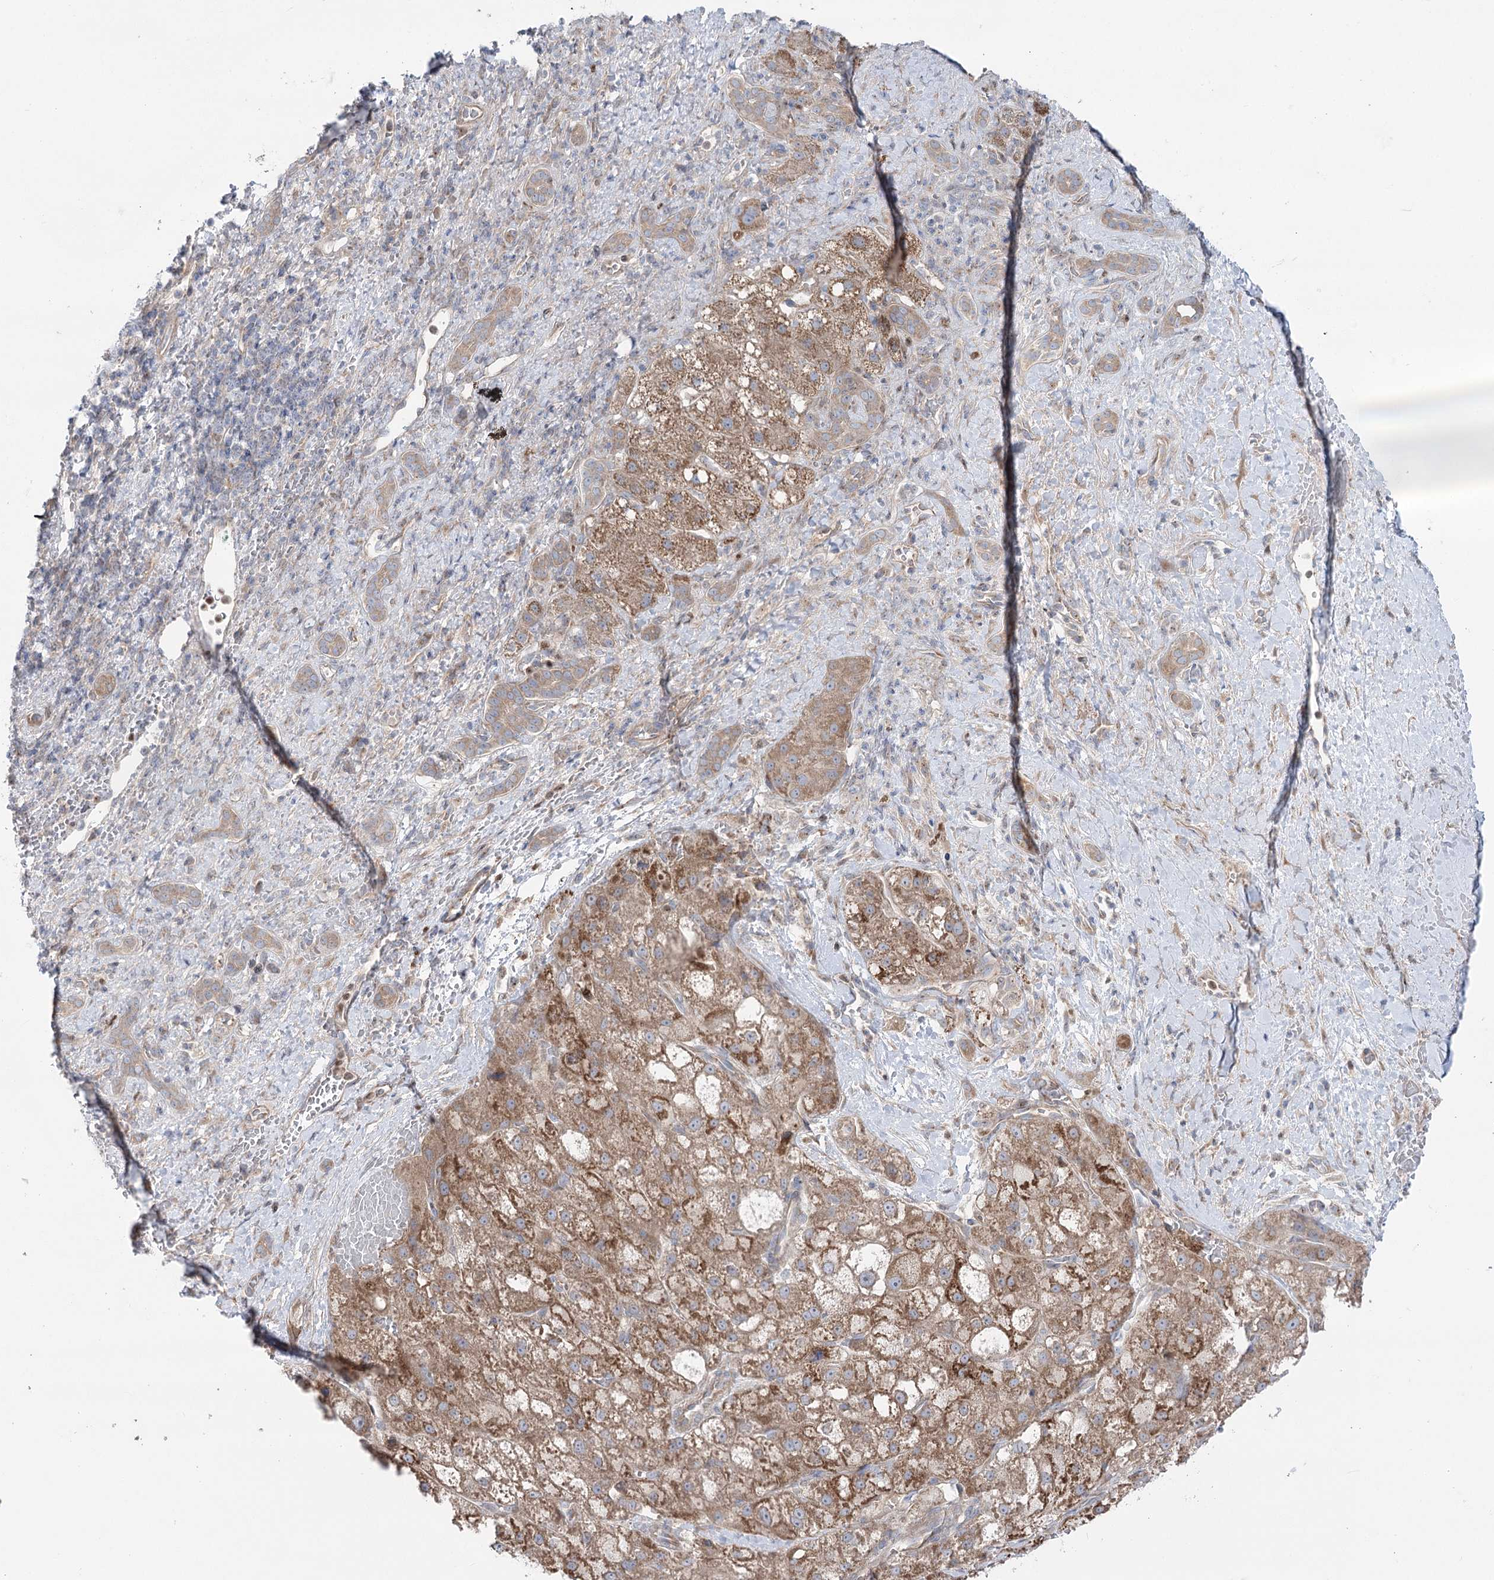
{"staining": {"intensity": "moderate", "quantity": ">75%", "location": "cytoplasmic/membranous"}, "tissue": "liver cancer", "cell_type": "Tumor cells", "image_type": "cancer", "snomed": [{"axis": "morphology", "description": "Normal tissue, NOS"}, {"axis": "morphology", "description": "Carcinoma, Hepatocellular, NOS"}, {"axis": "topography", "description": "Liver"}], "caption": "Protein expression analysis of liver cancer (hepatocellular carcinoma) shows moderate cytoplasmic/membranous positivity in approximately >75% of tumor cells. Immunohistochemistry stains the protein of interest in brown and the nuclei are stained blue.", "gene": "SCN11A", "patient": {"sex": "male", "age": 57}}